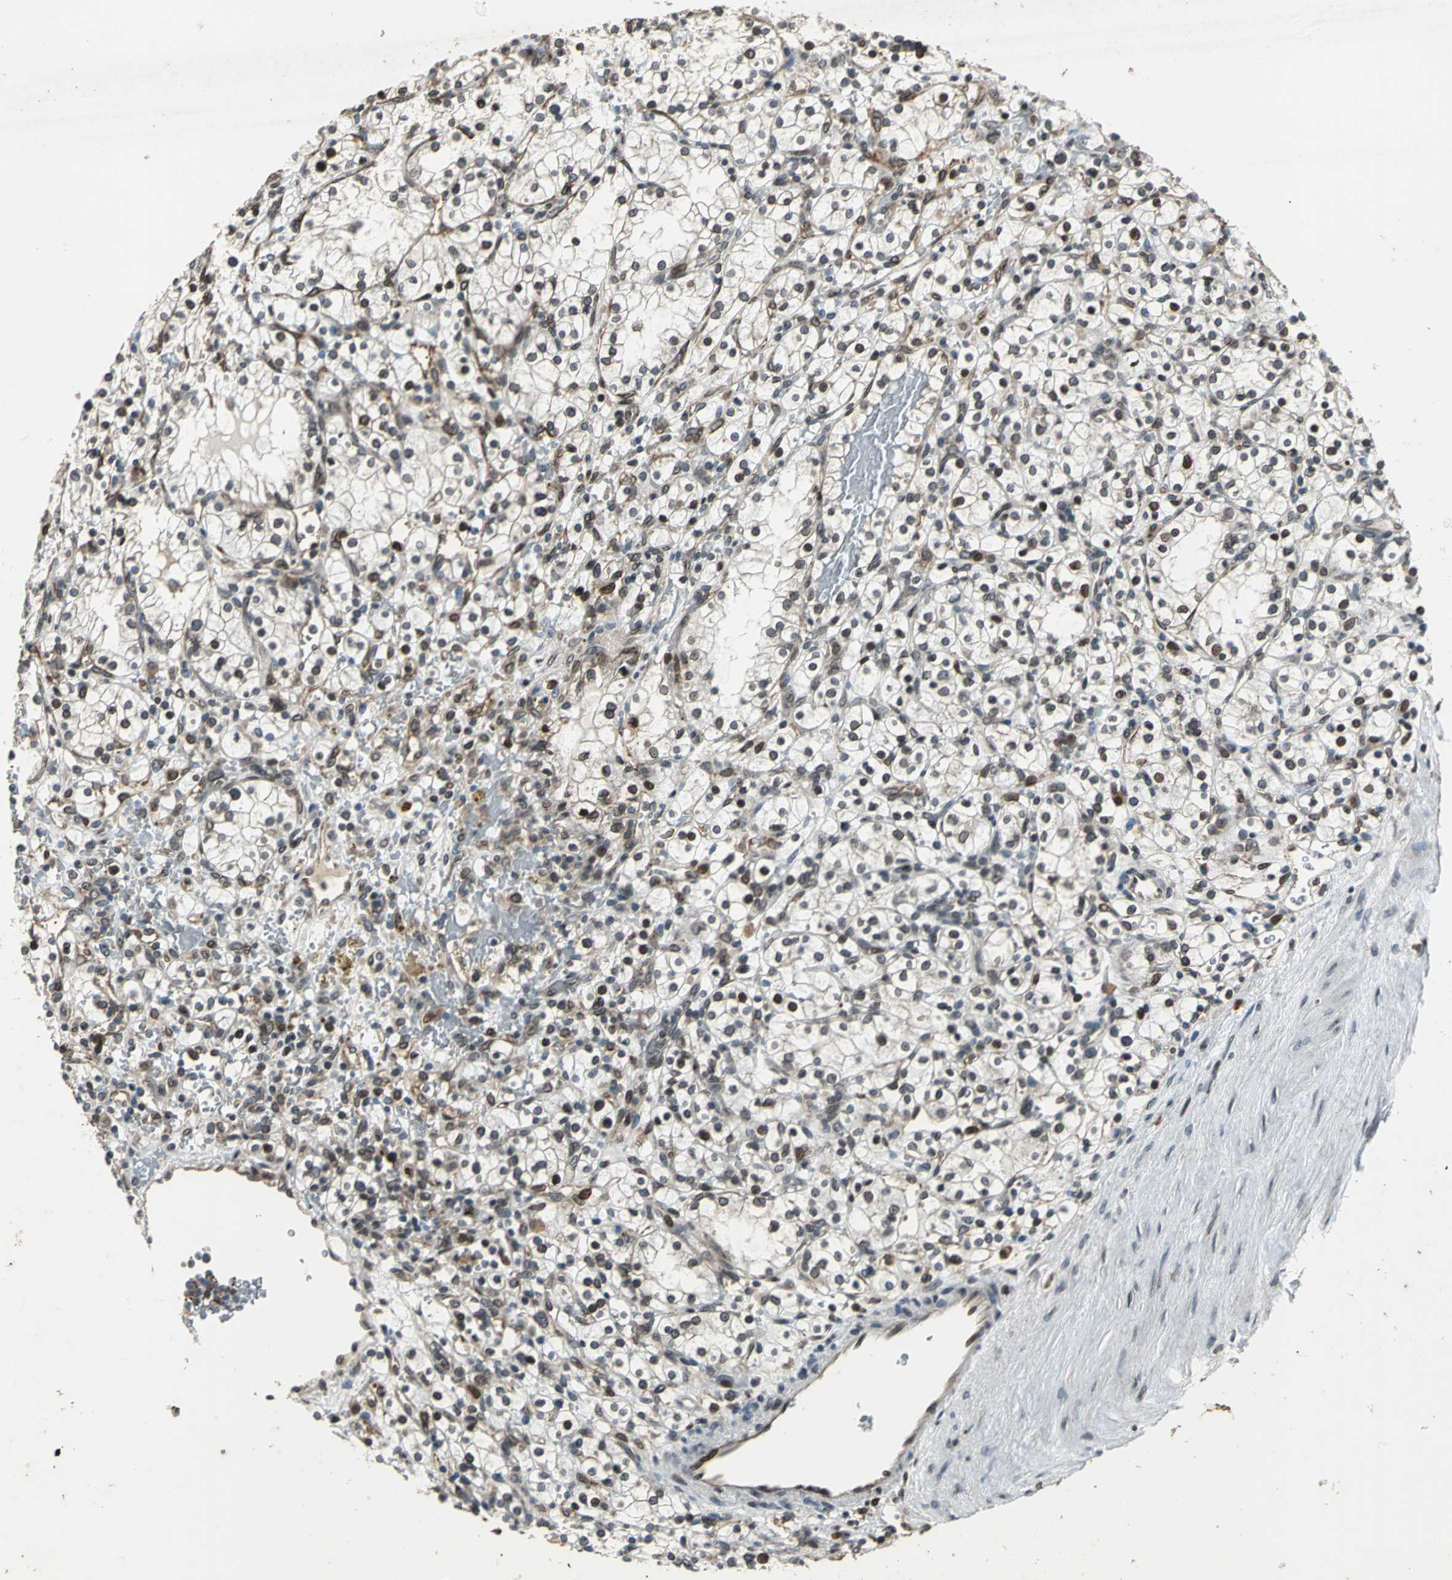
{"staining": {"intensity": "moderate", "quantity": "<25%", "location": "nuclear"}, "tissue": "renal cancer", "cell_type": "Tumor cells", "image_type": "cancer", "snomed": [{"axis": "morphology", "description": "Normal tissue, NOS"}, {"axis": "morphology", "description": "Adenocarcinoma, NOS"}, {"axis": "topography", "description": "Kidney"}], "caption": "Tumor cells exhibit low levels of moderate nuclear positivity in approximately <25% of cells in renal adenocarcinoma.", "gene": "BRIP1", "patient": {"sex": "female", "age": 55}}